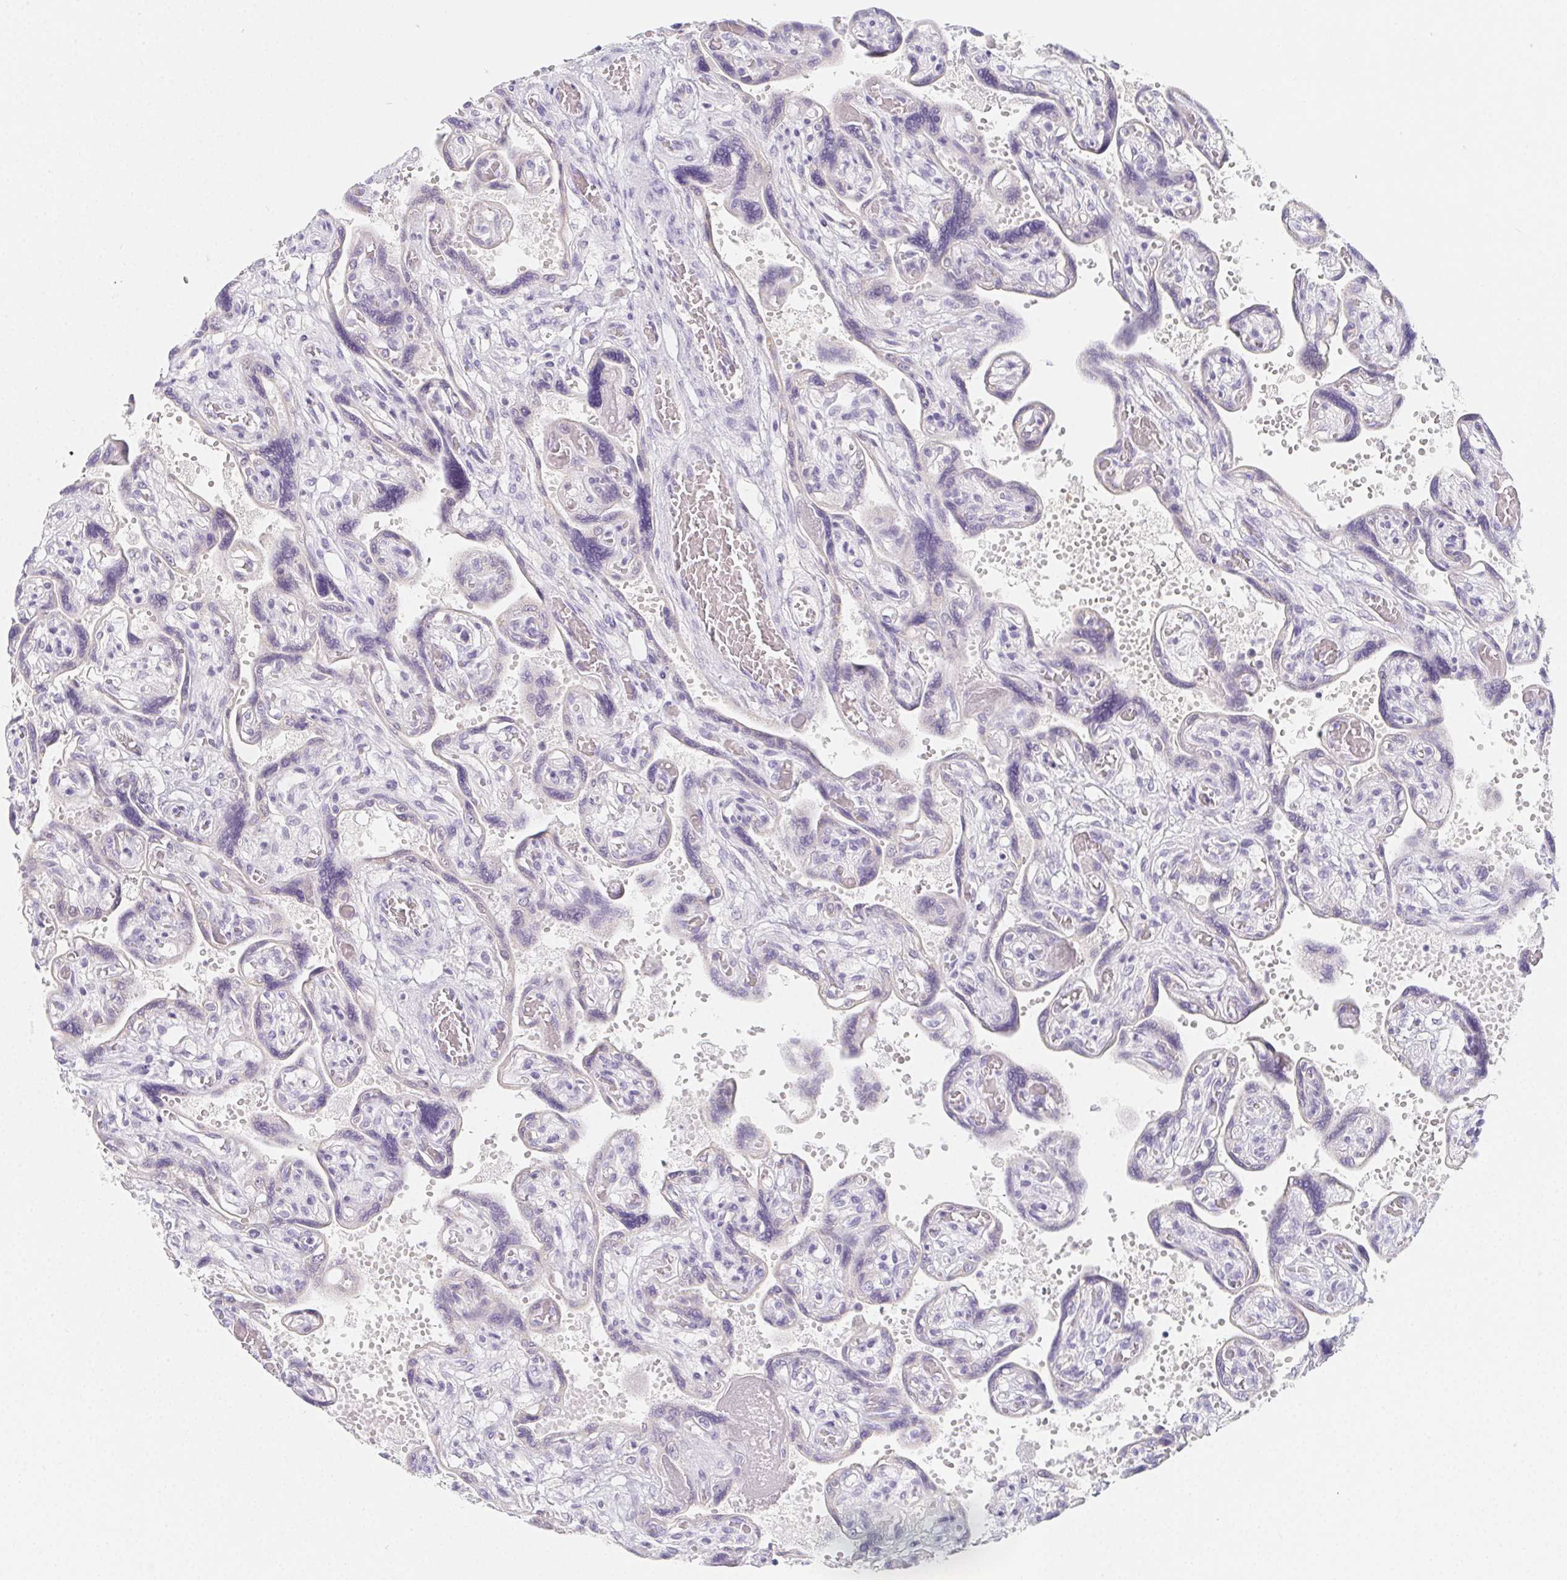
{"staining": {"intensity": "negative", "quantity": "none", "location": "none"}, "tissue": "placenta", "cell_type": "Decidual cells", "image_type": "normal", "snomed": [{"axis": "morphology", "description": "Normal tissue, NOS"}, {"axis": "topography", "description": "Placenta"}], "caption": "A high-resolution photomicrograph shows IHC staining of unremarkable placenta, which exhibits no significant staining in decidual cells. Brightfield microscopy of immunohistochemistry (IHC) stained with DAB (brown) and hematoxylin (blue), captured at high magnification.", "gene": "GLIPR1L1", "patient": {"sex": "female", "age": 32}}